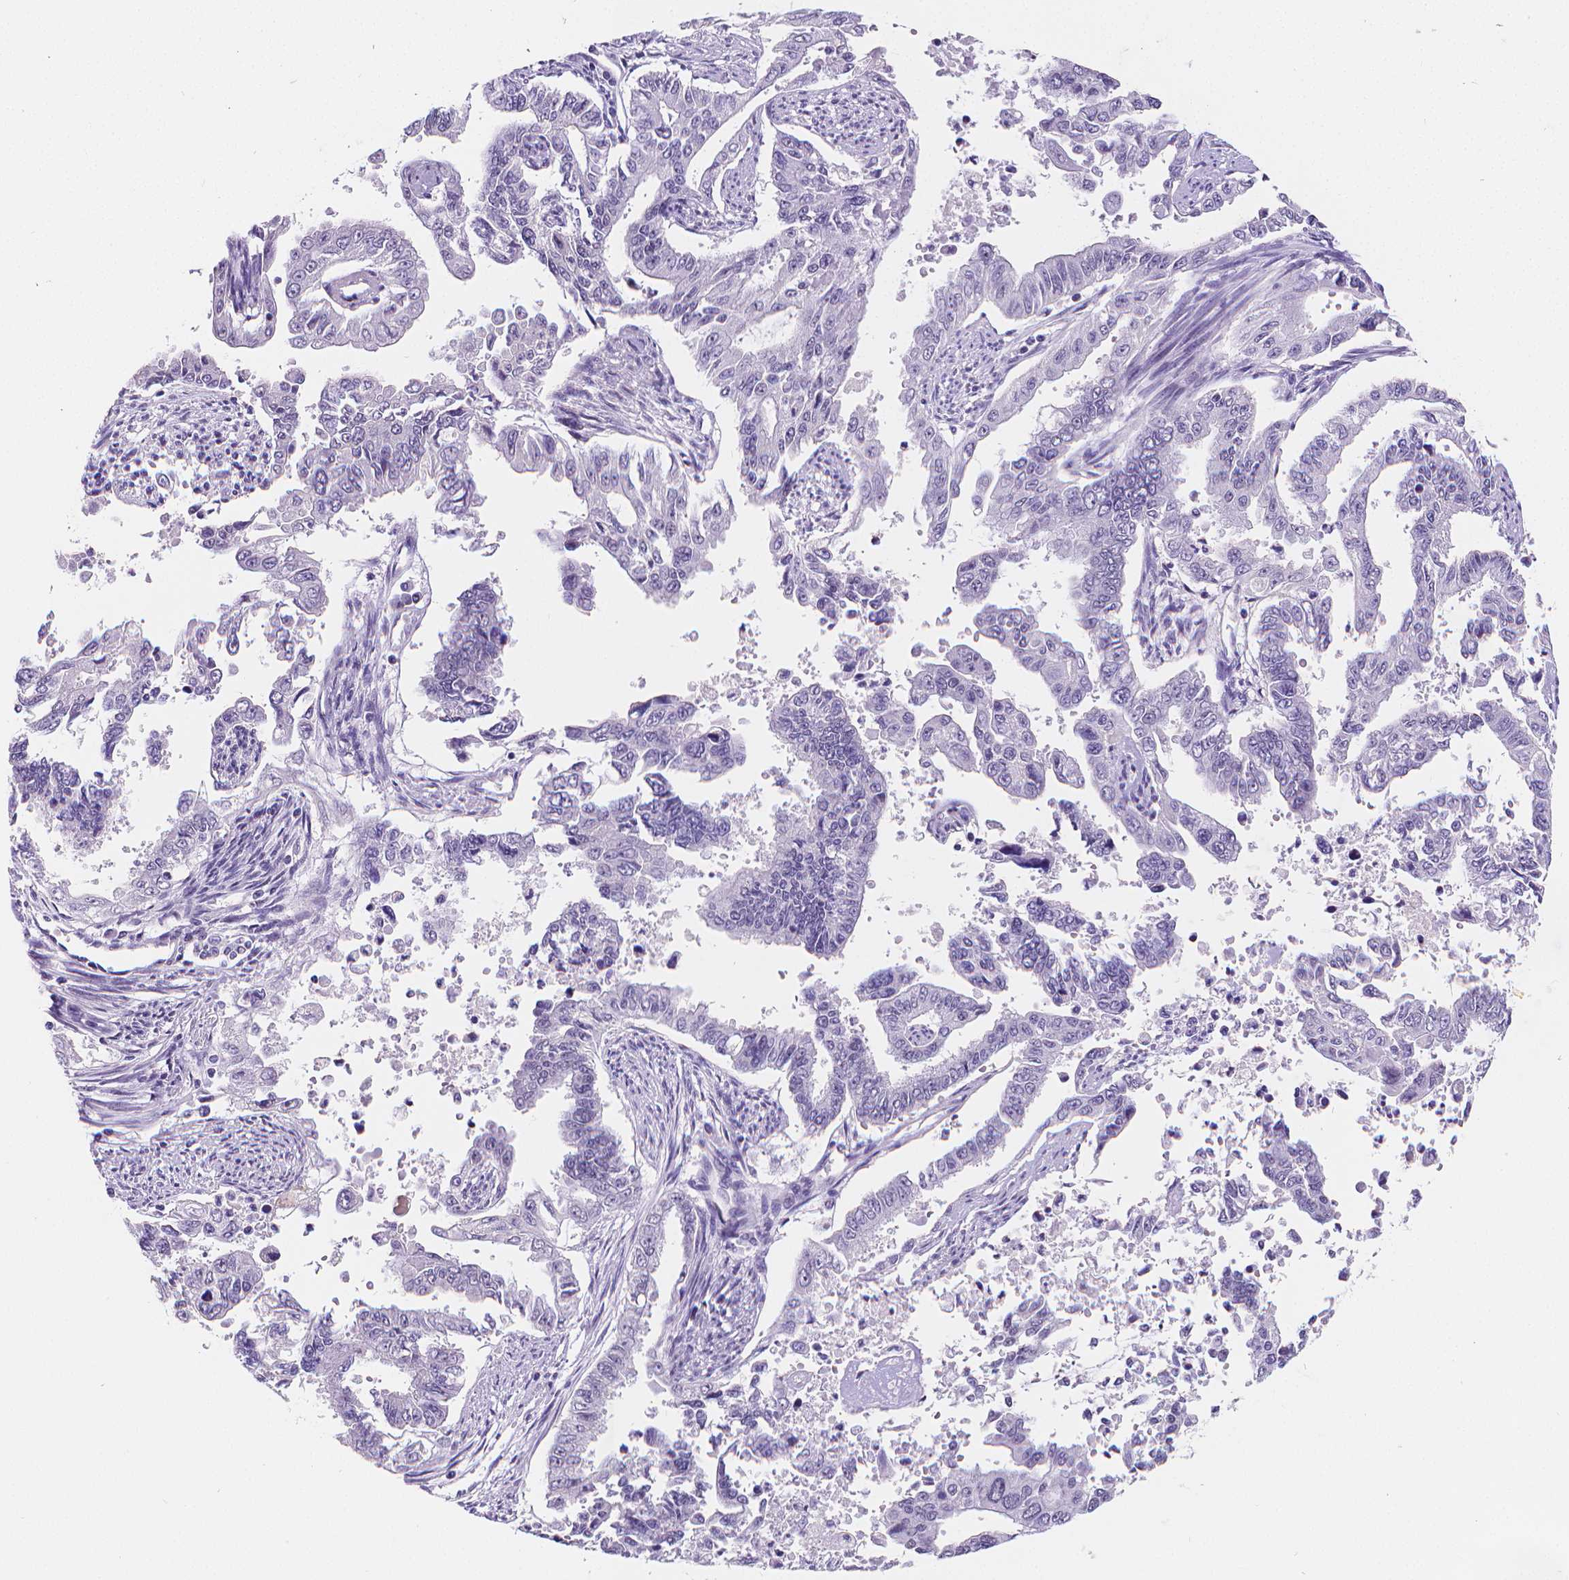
{"staining": {"intensity": "negative", "quantity": "none", "location": "none"}, "tissue": "endometrial cancer", "cell_type": "Tumor cells", "image_type": "cancer", "snomed": [{"axis": "morphology", "description": "Adenocarcinoma, NOS"}, {"axis": "topography", "description": "Uterus"}], "caption": "The image reveals no staining of tumor cells in adenocarcinoma (endometrial).", "gene": "MEF2C", "patient": {"sex": "female", "age": 59}}